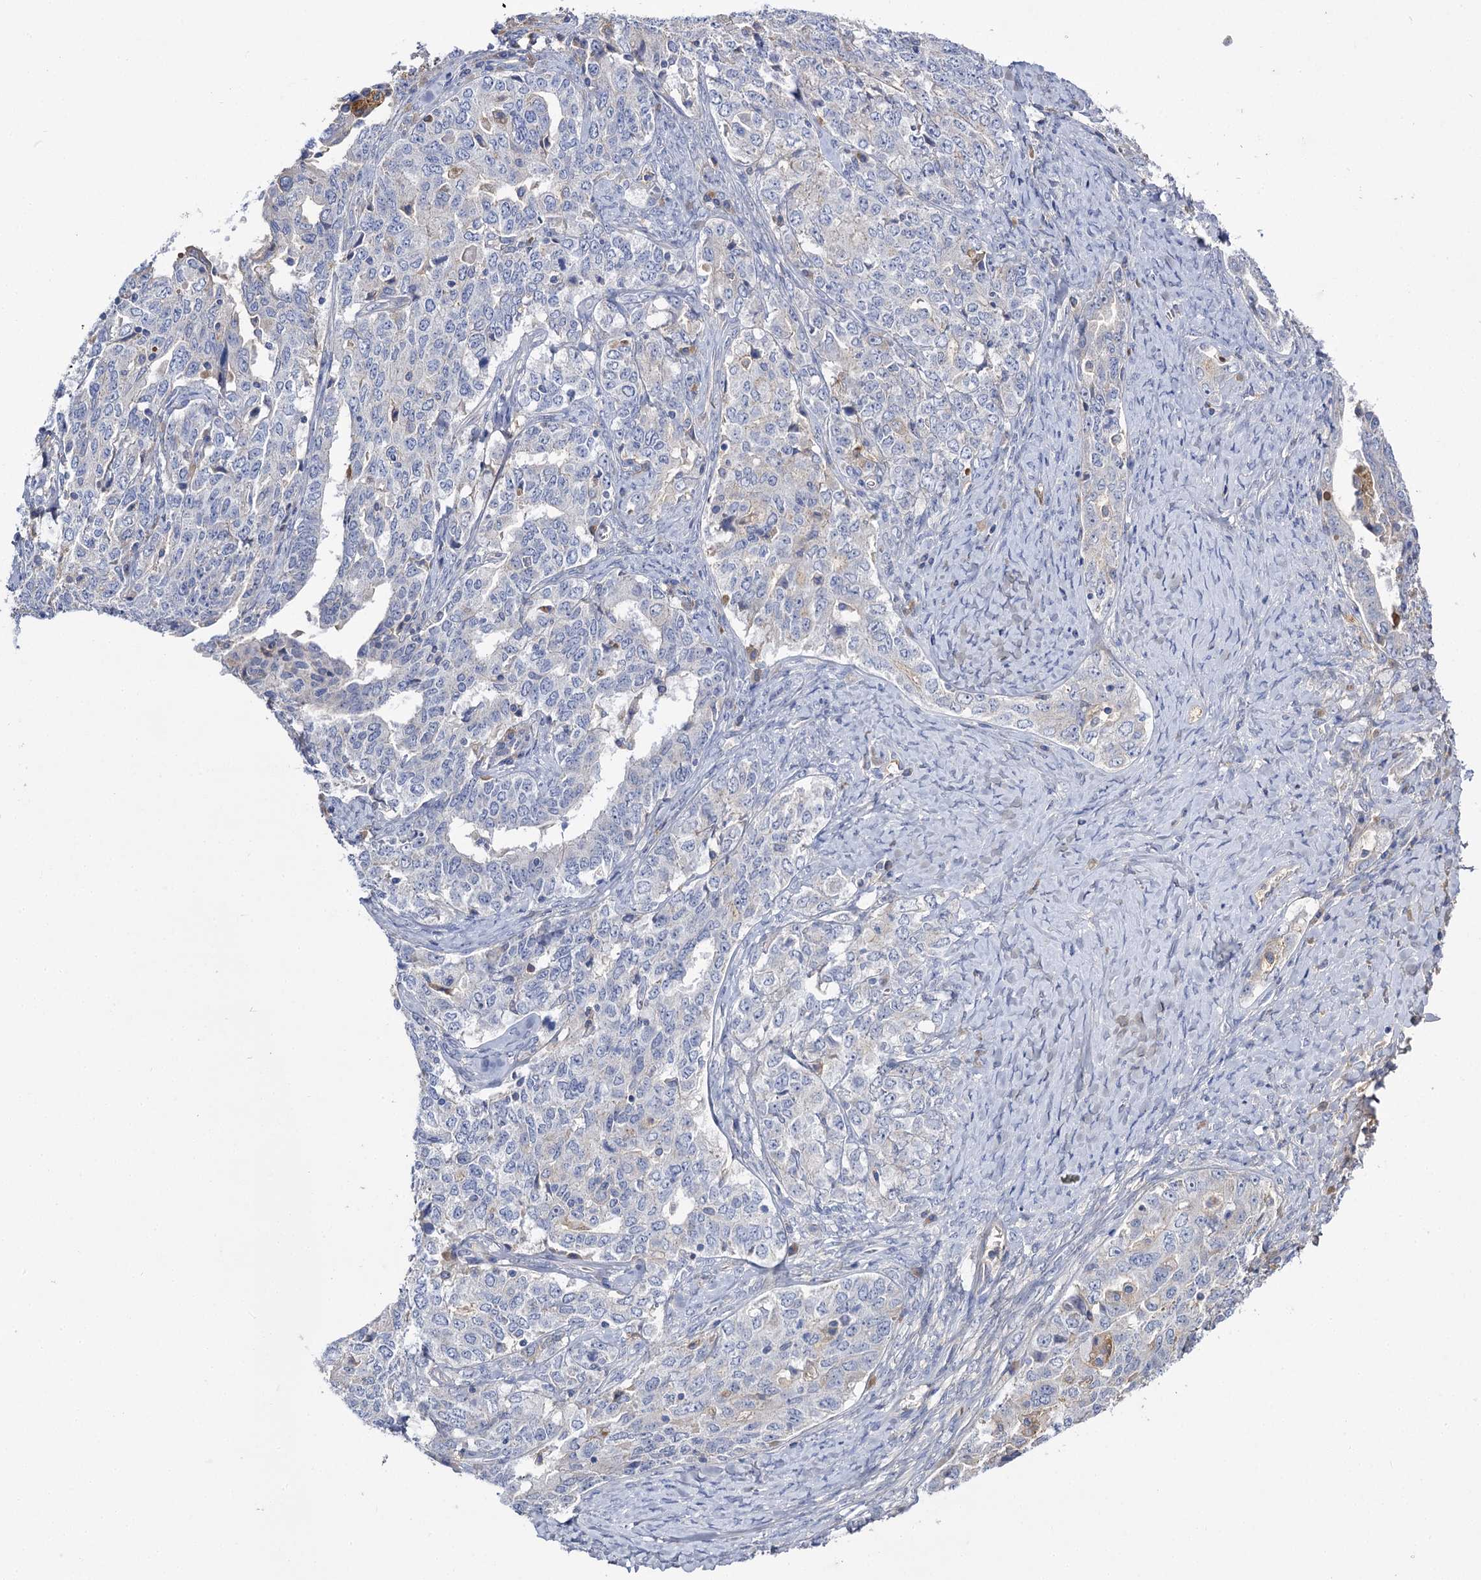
{"staining": {"intensity": "weak", "quantity": "<25%", "location": "cytoplasmic/membranous"}, "tissue": "ovarian cancer", "cell_type": "Tumor cells", "image_type": "cancer", "snomed": [{"axis": "morphology", "description": "Carcinoma, endometroid"}, {"axis": "topography", "description": "Ovary"}], "caption": "Immunohistochemical staining of human ovarian cancer (endometroid carcinoma) reveals no significant positivity in tumor cells.", "gene": "USP50", "patient": {"sex": "female", "age": 62}}